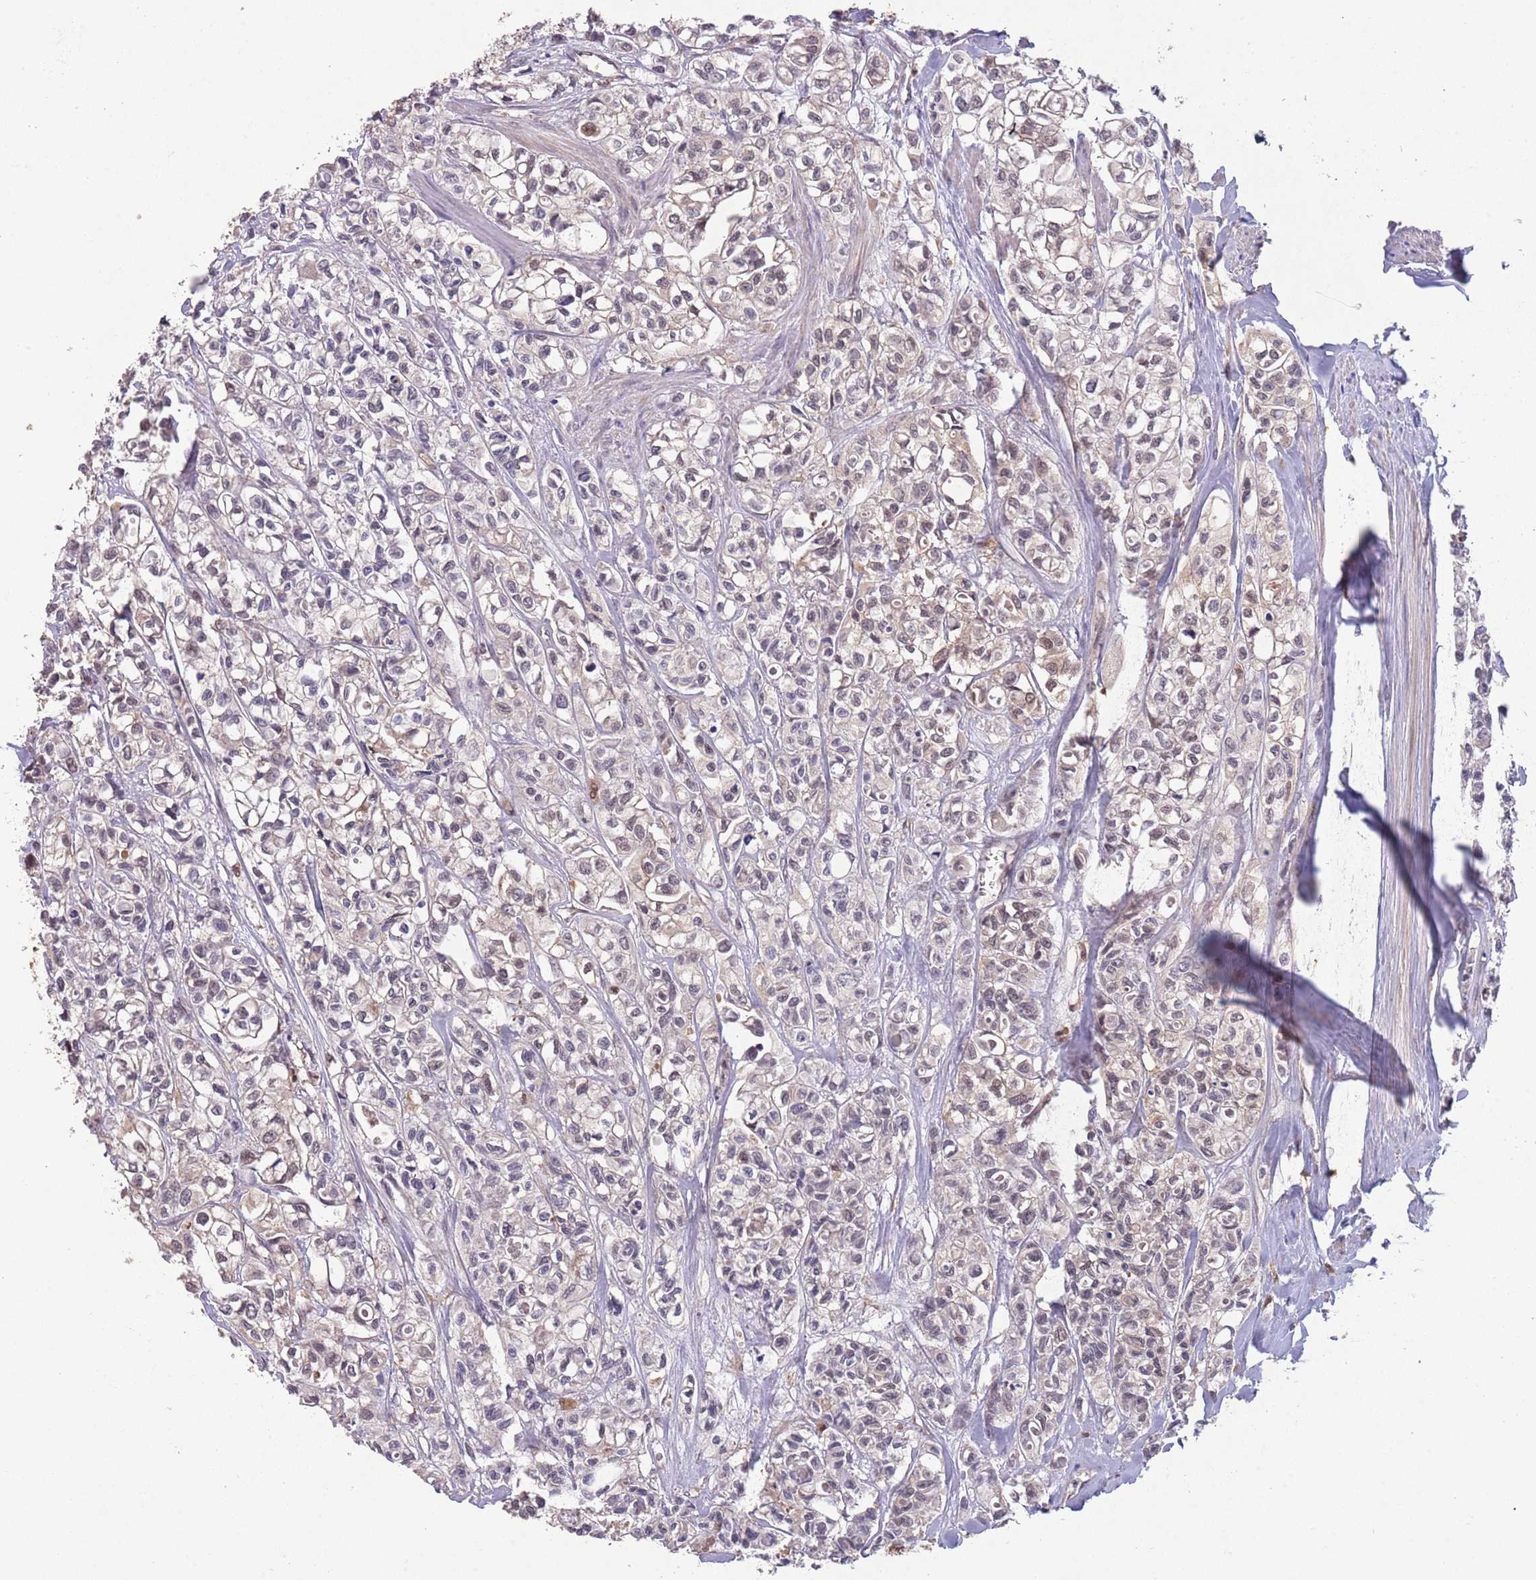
{"staining": {"intensity": "weak", "quantity": "25%-75%", "location": "cytoplasmic/membranous,nuclear"}, "tissue": "urothelial cancer", "cell_type": "Tumor cells", "image_type": "cancer", "snomed": [{"axis": "morphology", "description": "Urothelial carcinoma, High grade"}, {"axis": "topography", "description": "Urinary bladder"}], "caption": "Weak cytoplasmic/membranous and nuclear positivity for a protein is present in about 25%-75% of tumor cells of high-grade urothelial carcinoma using immunohistochemistry.", "gene": "ZNF639", "patient": {"sex": "male", "age": 67}}